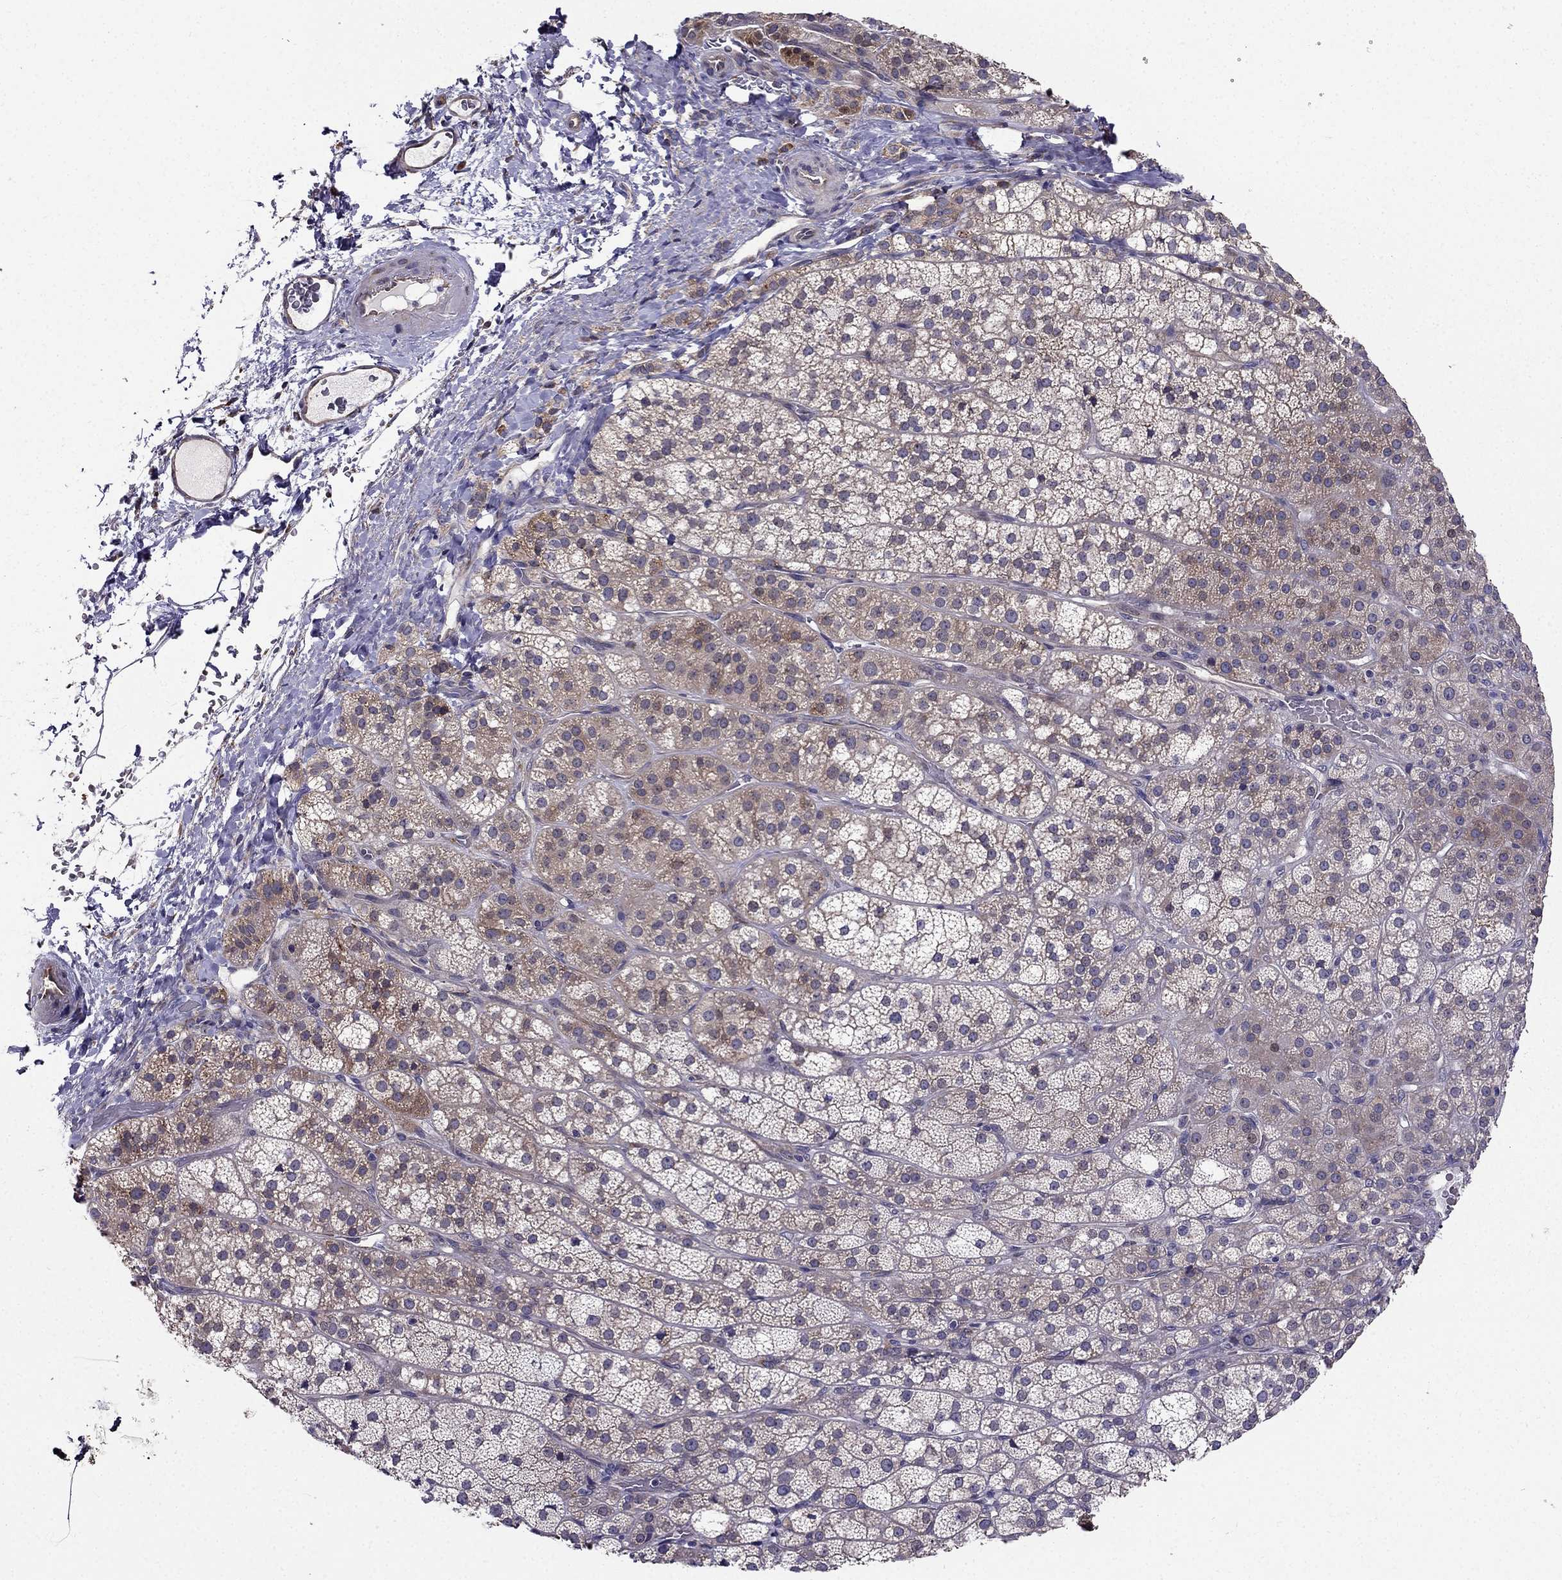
{"staining": {"intensity": "moderate", "quantity": "<25%", "location": "cytoplasmic/membranous"}, "tissue": "adrenal gland", "cell_type": "Glandular cells", "image_type": "normal", "snomed": [{"axis": "morphology", "description": "Normal tissue, NOS"}, {"axis": "topography", "description": "Adrenal gland"}], "caption": "Moderate cytoplasmic/membranous protein positivity is appreciated in about <25% of glandular cells in adrenal gland. (DAB IHC, brown staining for protein, blue staining for nuclei).", "gene": "ARHGEF28", "patient": {"sex": "female", "age": 60}}